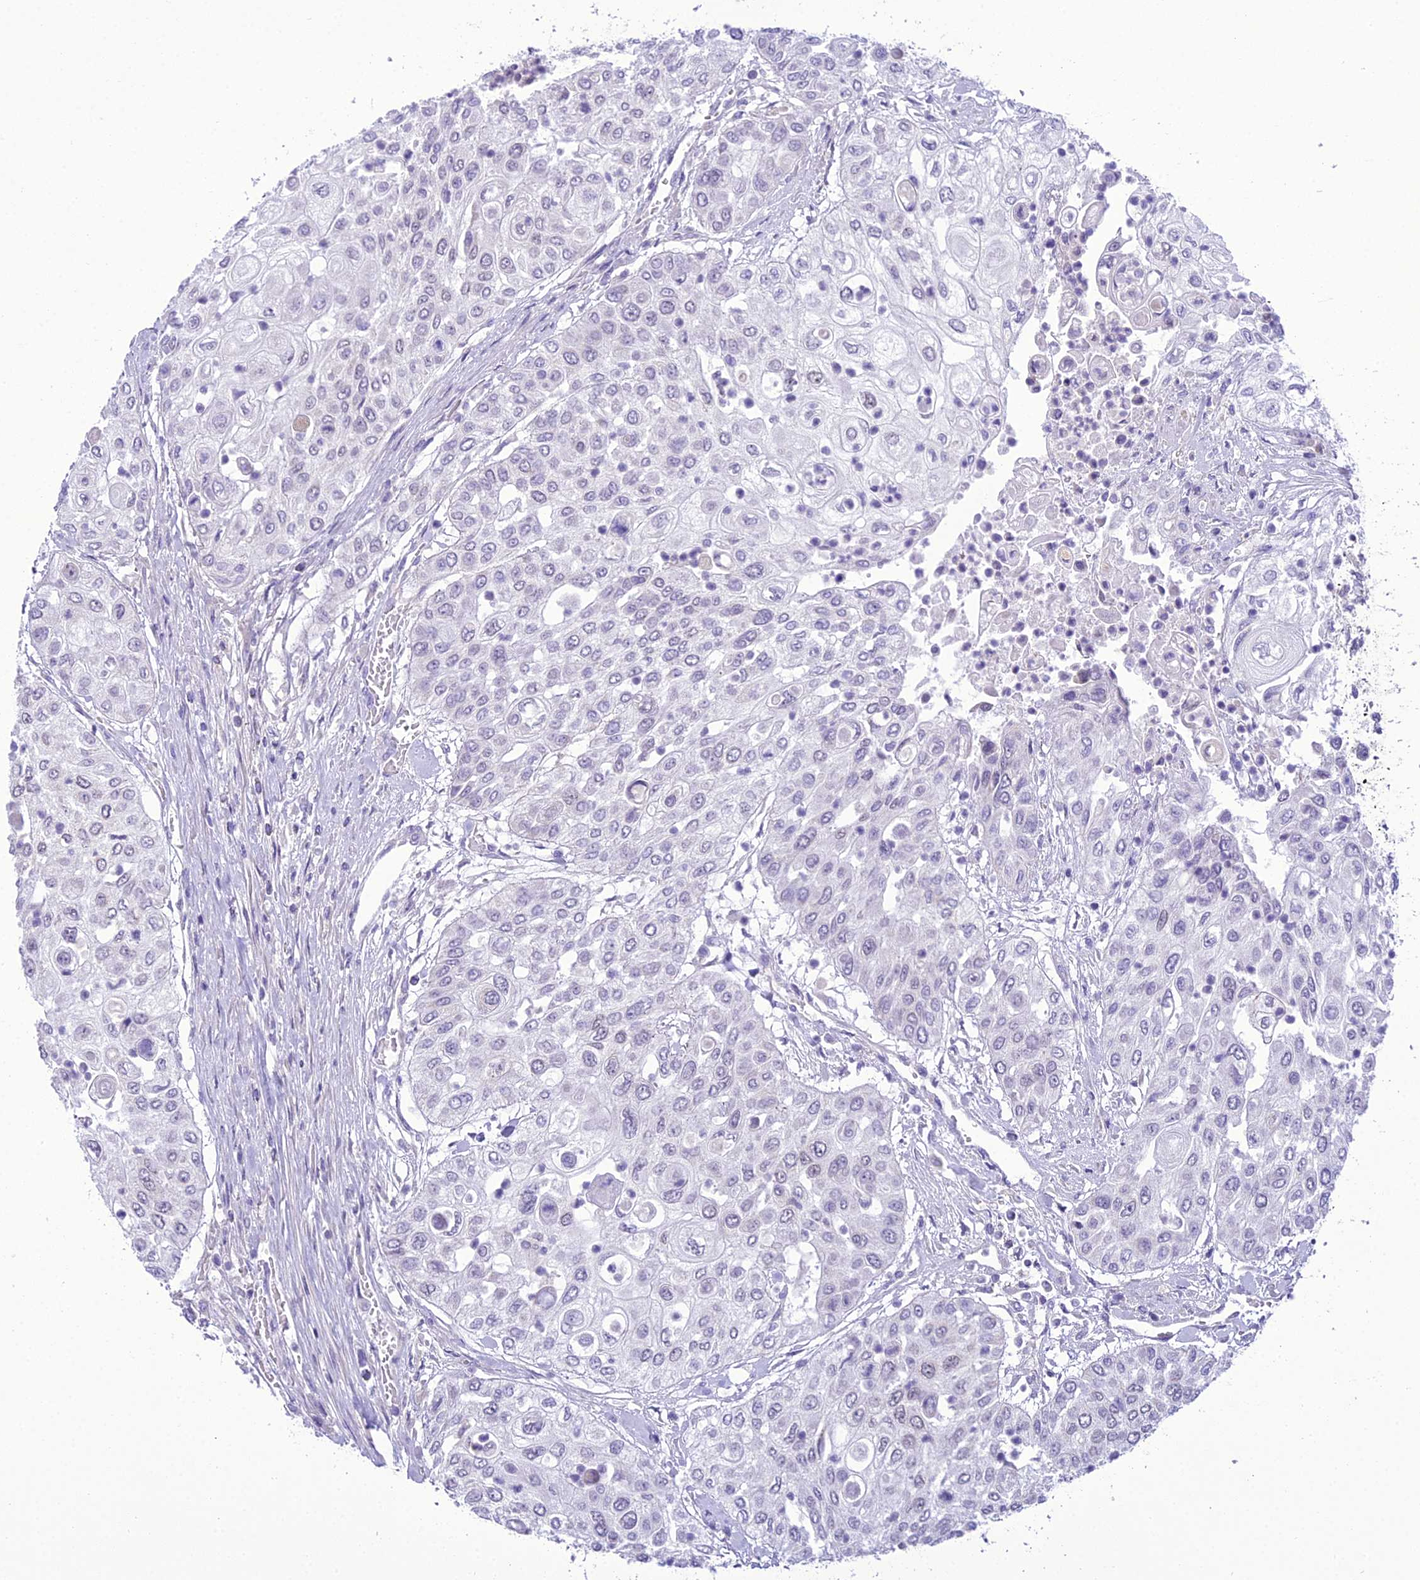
{"staining": {"intensity": "negative", "quantity": "none", "location": "none"}, "tissue": "urothelial cancer", "cell_type": "Tumor cells", "image_type": "cancer", "snomed": [{"axis": "morphology", "description": "Urothelial carcinoma, High grade"}, {"axis": "topography", "description": "Urinary bladder"}], "caption": "A histopathology image of urothelial carcinoma (high-grade) stained for a protein exhibits no brown staining in tumor cells.", "gene": "B9D2", "patient": {"sex": "female", "age": 79}}